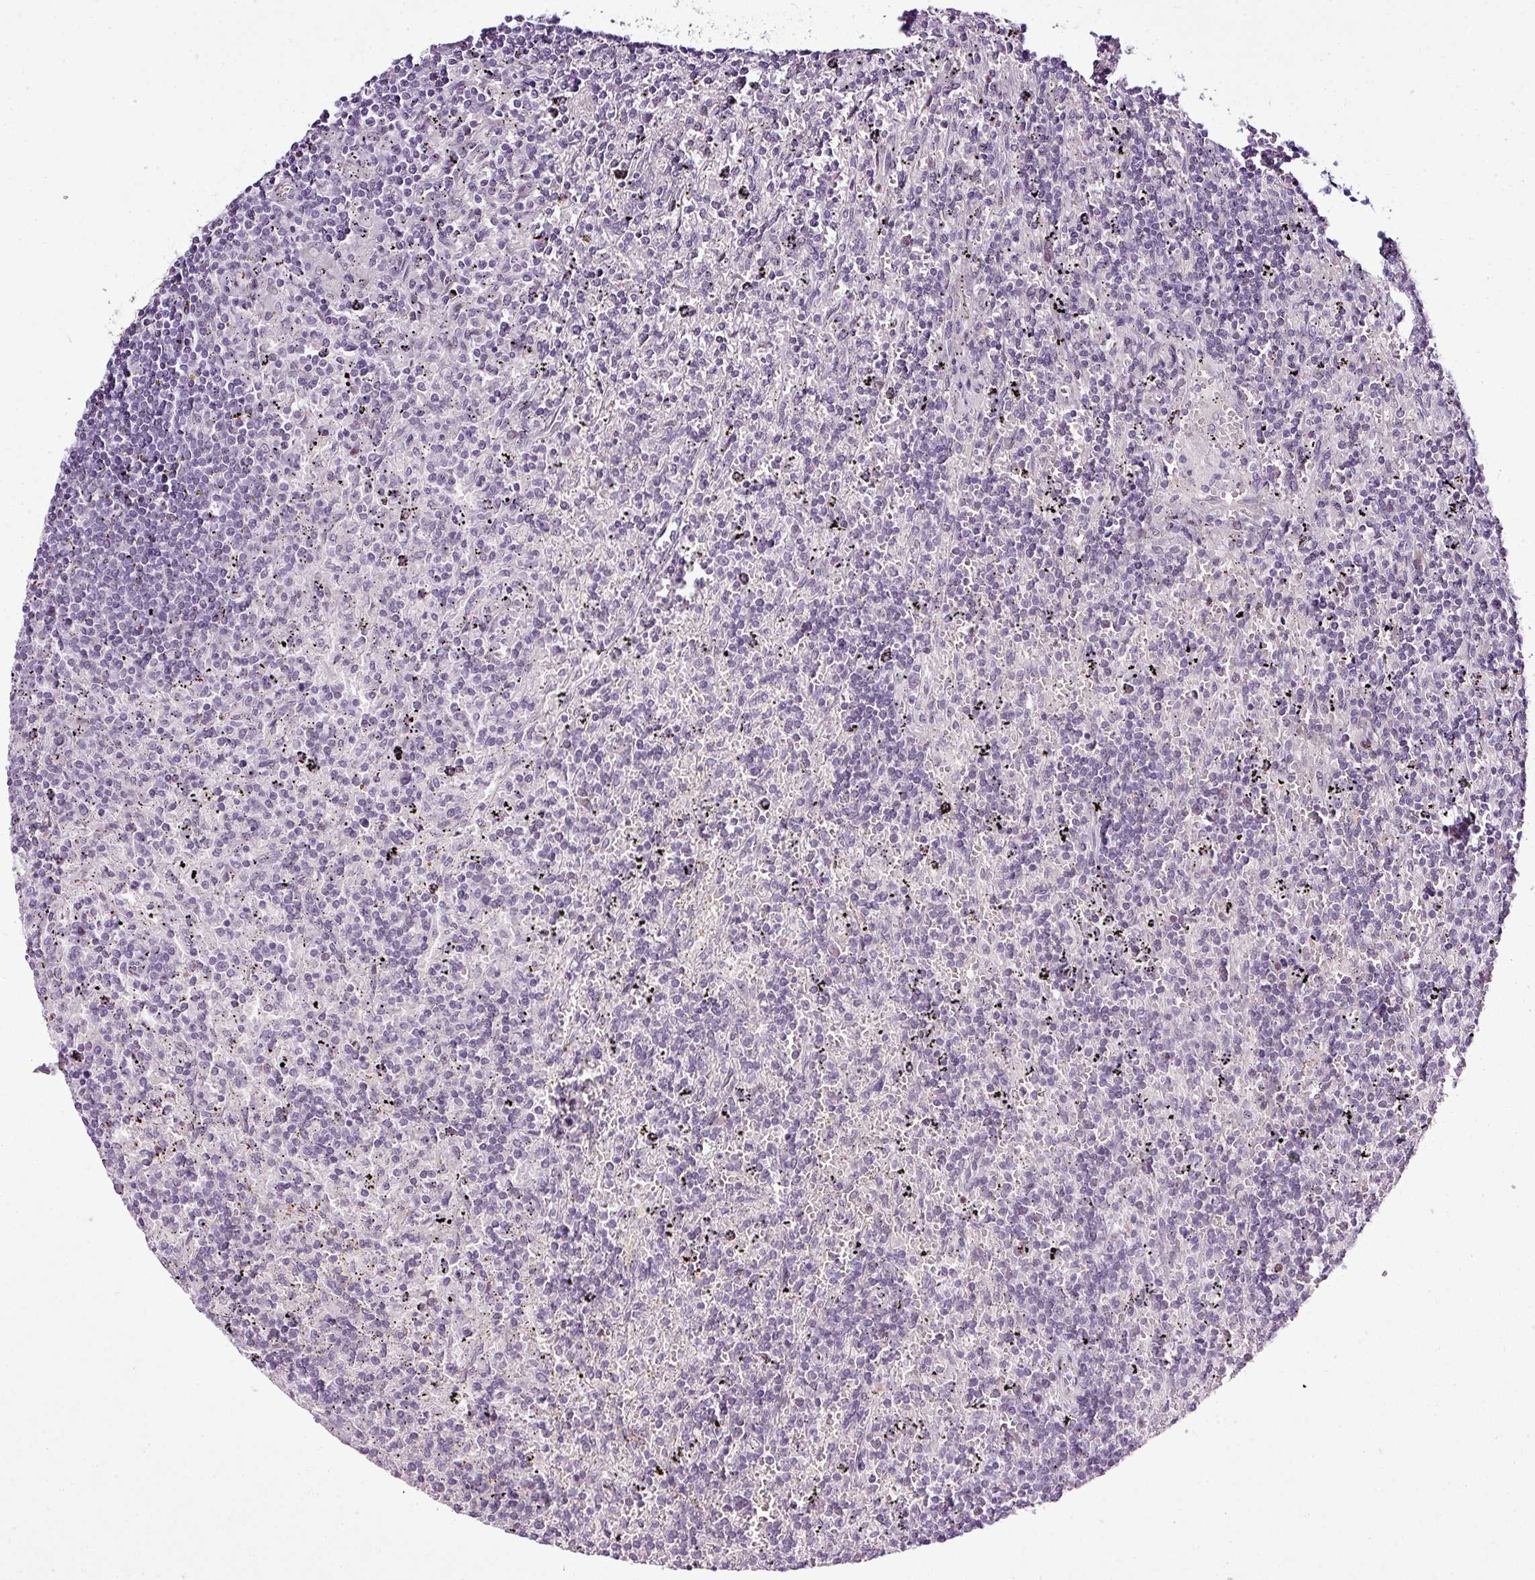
{"staining": {"intensity": "negative", "quantity": "none", "location": "none"}, "tissue": "lymphoma", "cell_type": "Tumor cells", "image_type": "cancer", "snomed": [{"axis": "morphology", "description": "Malignant lymphoma, non-Hodgkin's type, Low grade"}, {"axis": "topography", "description": "Spleen"}], "caption": "Tumor cells are negative for brown protein staining in lymphoma. Brightfield microscopy of immunohistochemistry stained with DAB (brown) and hematoxylin (blue), captured at high magnification.", "gene": "ZNF688", "patient": {"sex": "male", "age": 76}}